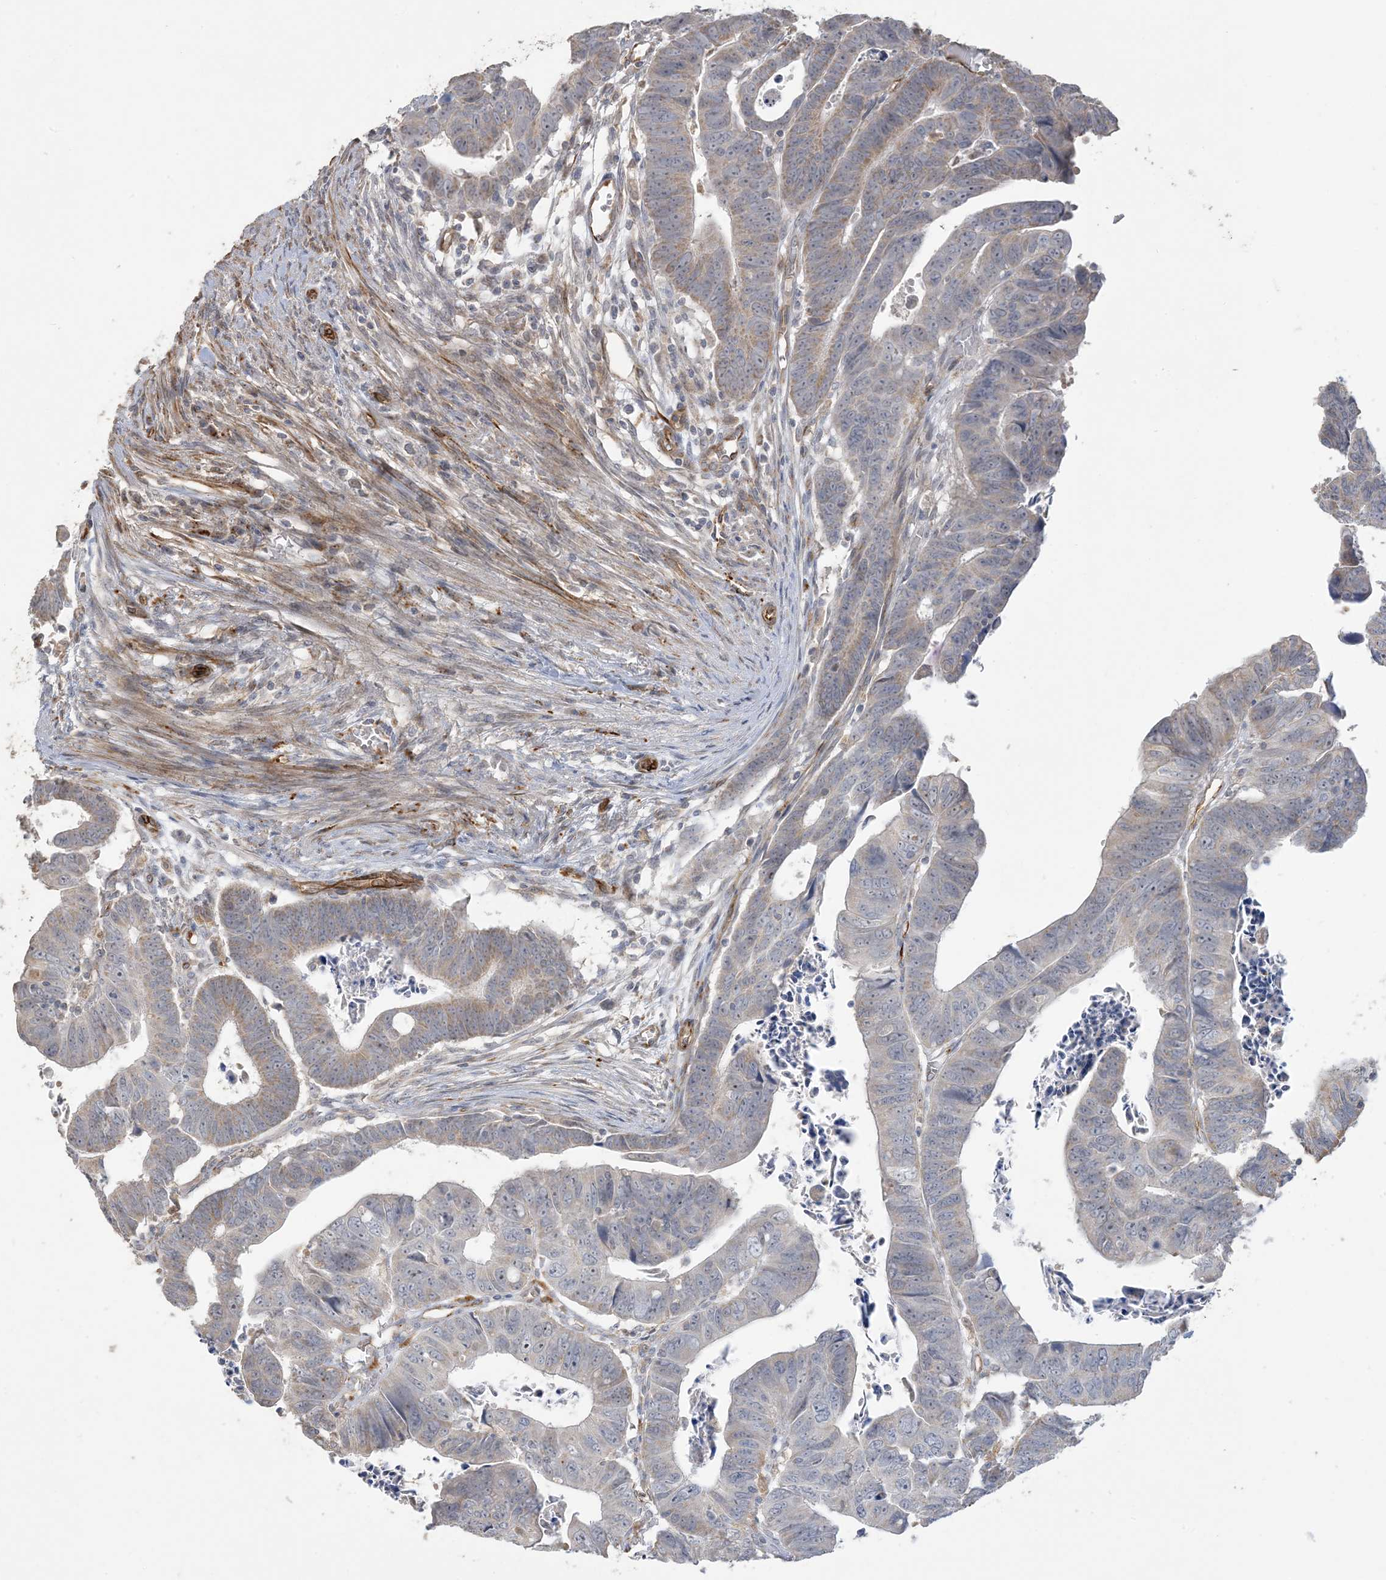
{"staining": {"intensity": "weak", "quantity": "<25%", "location": "cytoplasmic/membranous"}, "tissue": "colorectal cancer", "cell_type": "Tumor cells", "image_type": "cancer", "snomed": [{"axis": "morphology", "description": "Adenocarcinoma, NOS"}, {"axis": "topography", "description": "Rectum"}], "caption": "Colorectal adenocarcinoma was stained to show a protein in brown. There is no significant expression in tumor cells. Brightfield microscopy of immunohistochemistry stained with DAB (3,3'-diaminobenzidine) (brown) and hematoxylin (blue), captured at high magnification.", "gene": "AGA", "patient": {"sex": "female", "age": 65}}